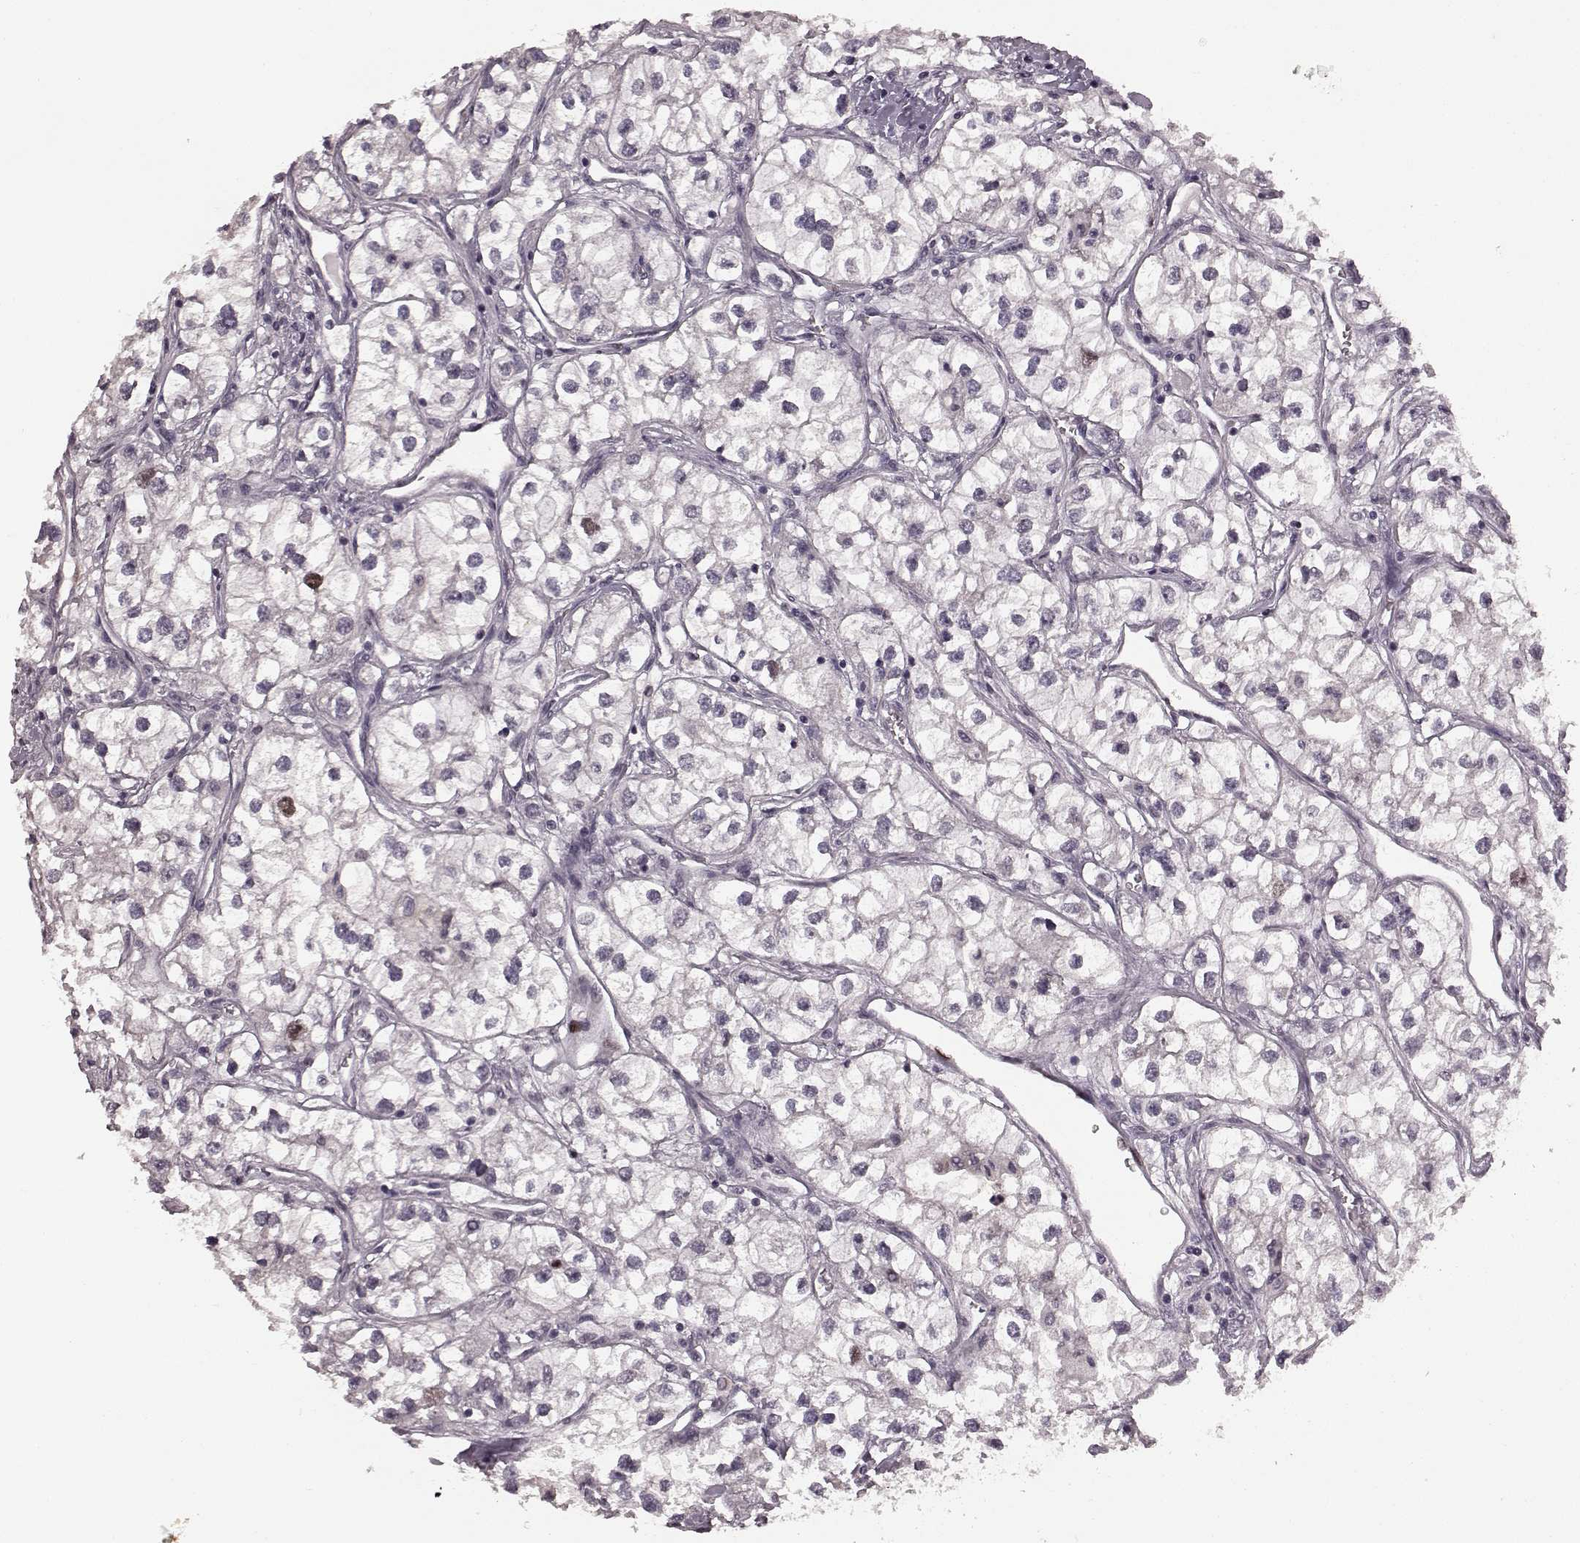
{"staining": {"intensity": "moderate", "quantity": "<25%", "location": "nuclear"}, "tissue": "renal cancer", "cell_type": "Tumor cells", "image_type": "cancer", "snomed": [{"axis": "morphology", "description": "Adenocarcinoma, NOS"}, {"axis": "topography", "description": "Kidney"}], "caption": "Tumor cells exhibit low levels of moderate nuclear staining in approximately <25% of cells in human renal cancer (adenocarcinoma). (brown staining indicates protein expression, while blue staining denotes nuclei).", "gene": "CCNA2", "patient": {"sex": "male", "age": 59}}